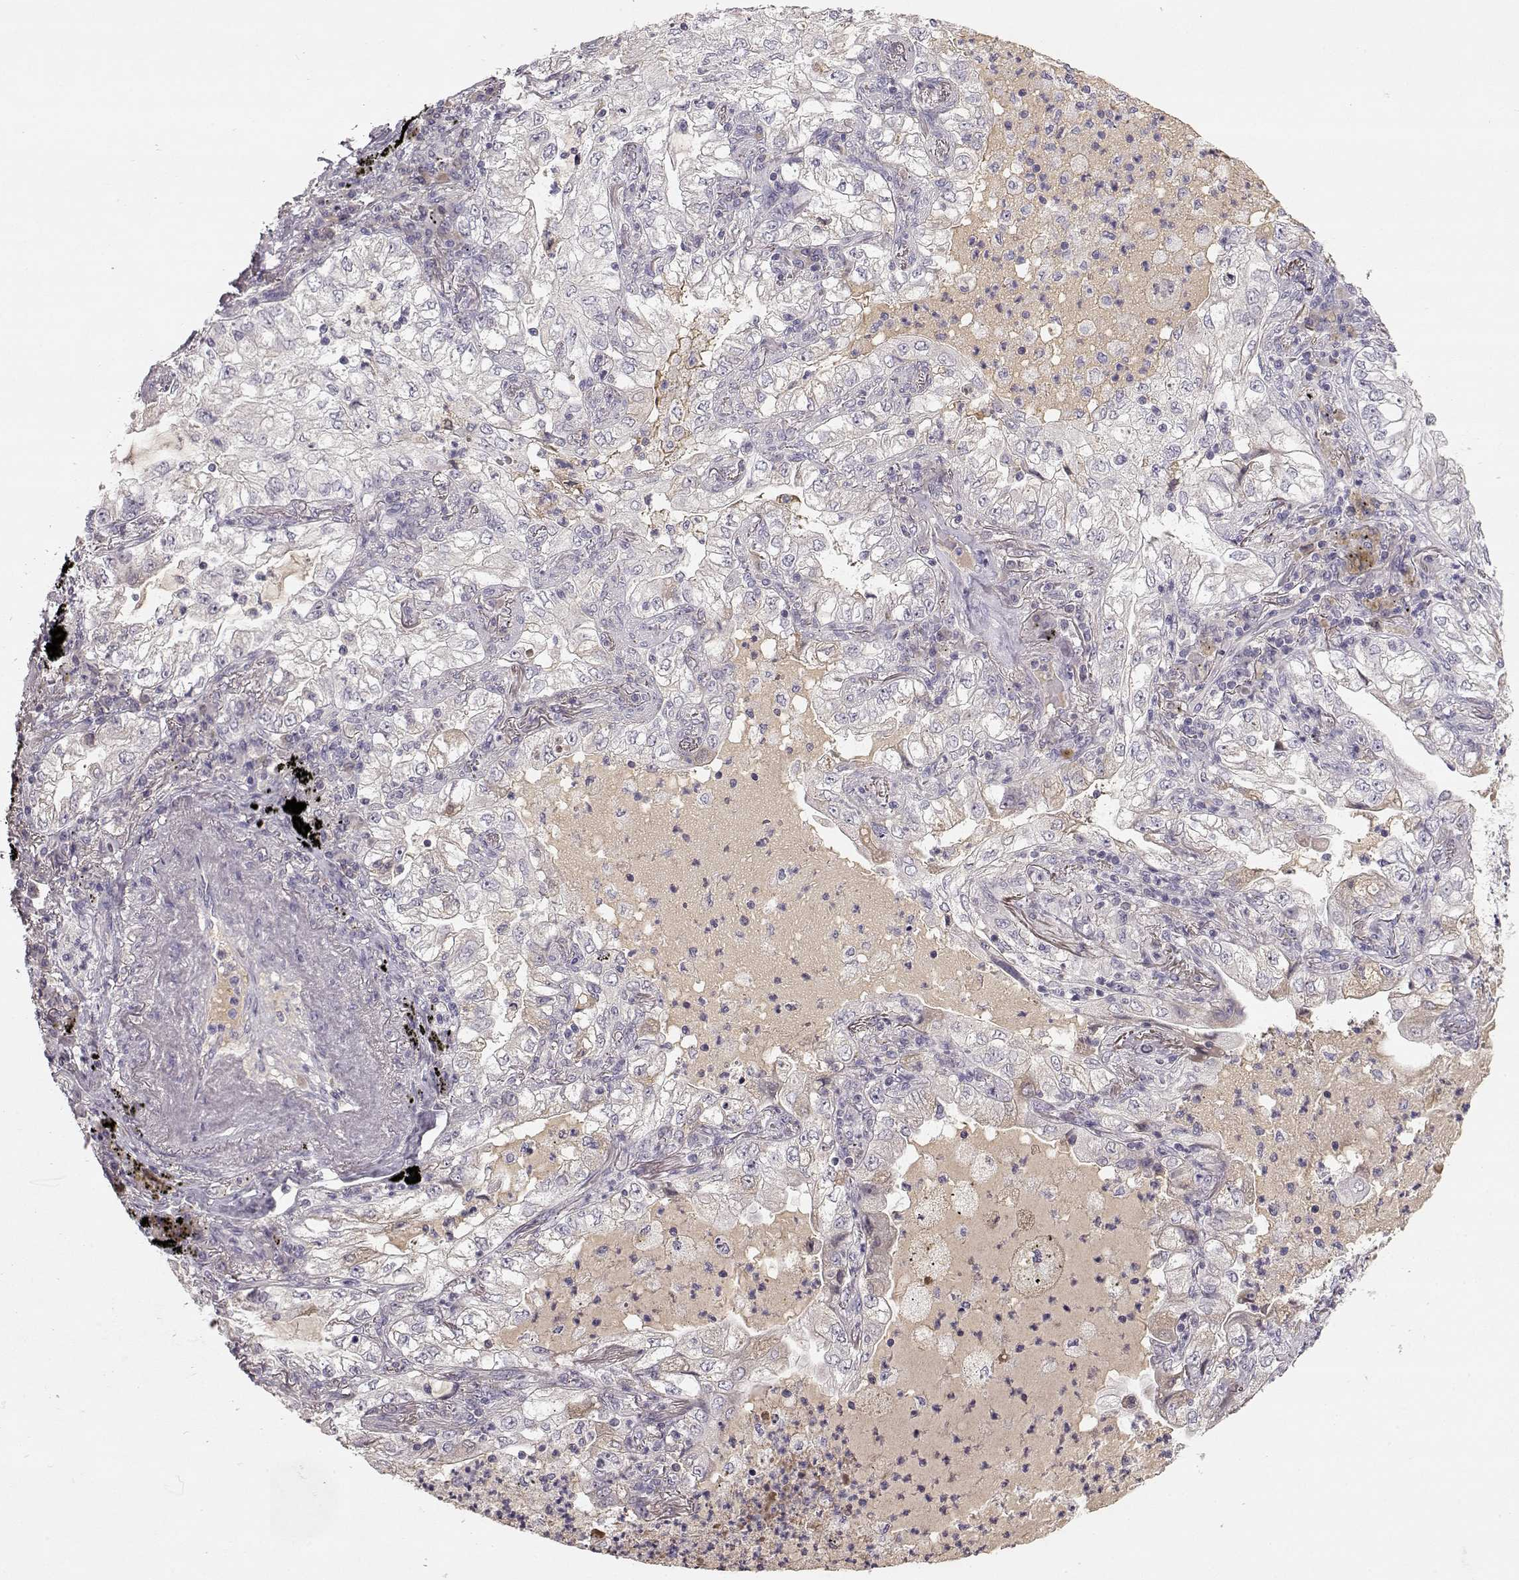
{"staining": {"intensity": "negative", "quantity": "none", "location": "none"}, "tissue": "lung cancer", "cell_type": "Tumor cells", "image_type": "cancer", "snomed": [{"axis": "morphology", "description": "Adenocarcinoma, NOS"}, {"axis": "topography", "description": "Lung"}], "caption": "The histopathology image exhibits no significant positivity in tumor cells of lung cancer (adenocarcinoma).", "gene": "YJEFN3", "patient": {"sex": "female", "age": 73}}